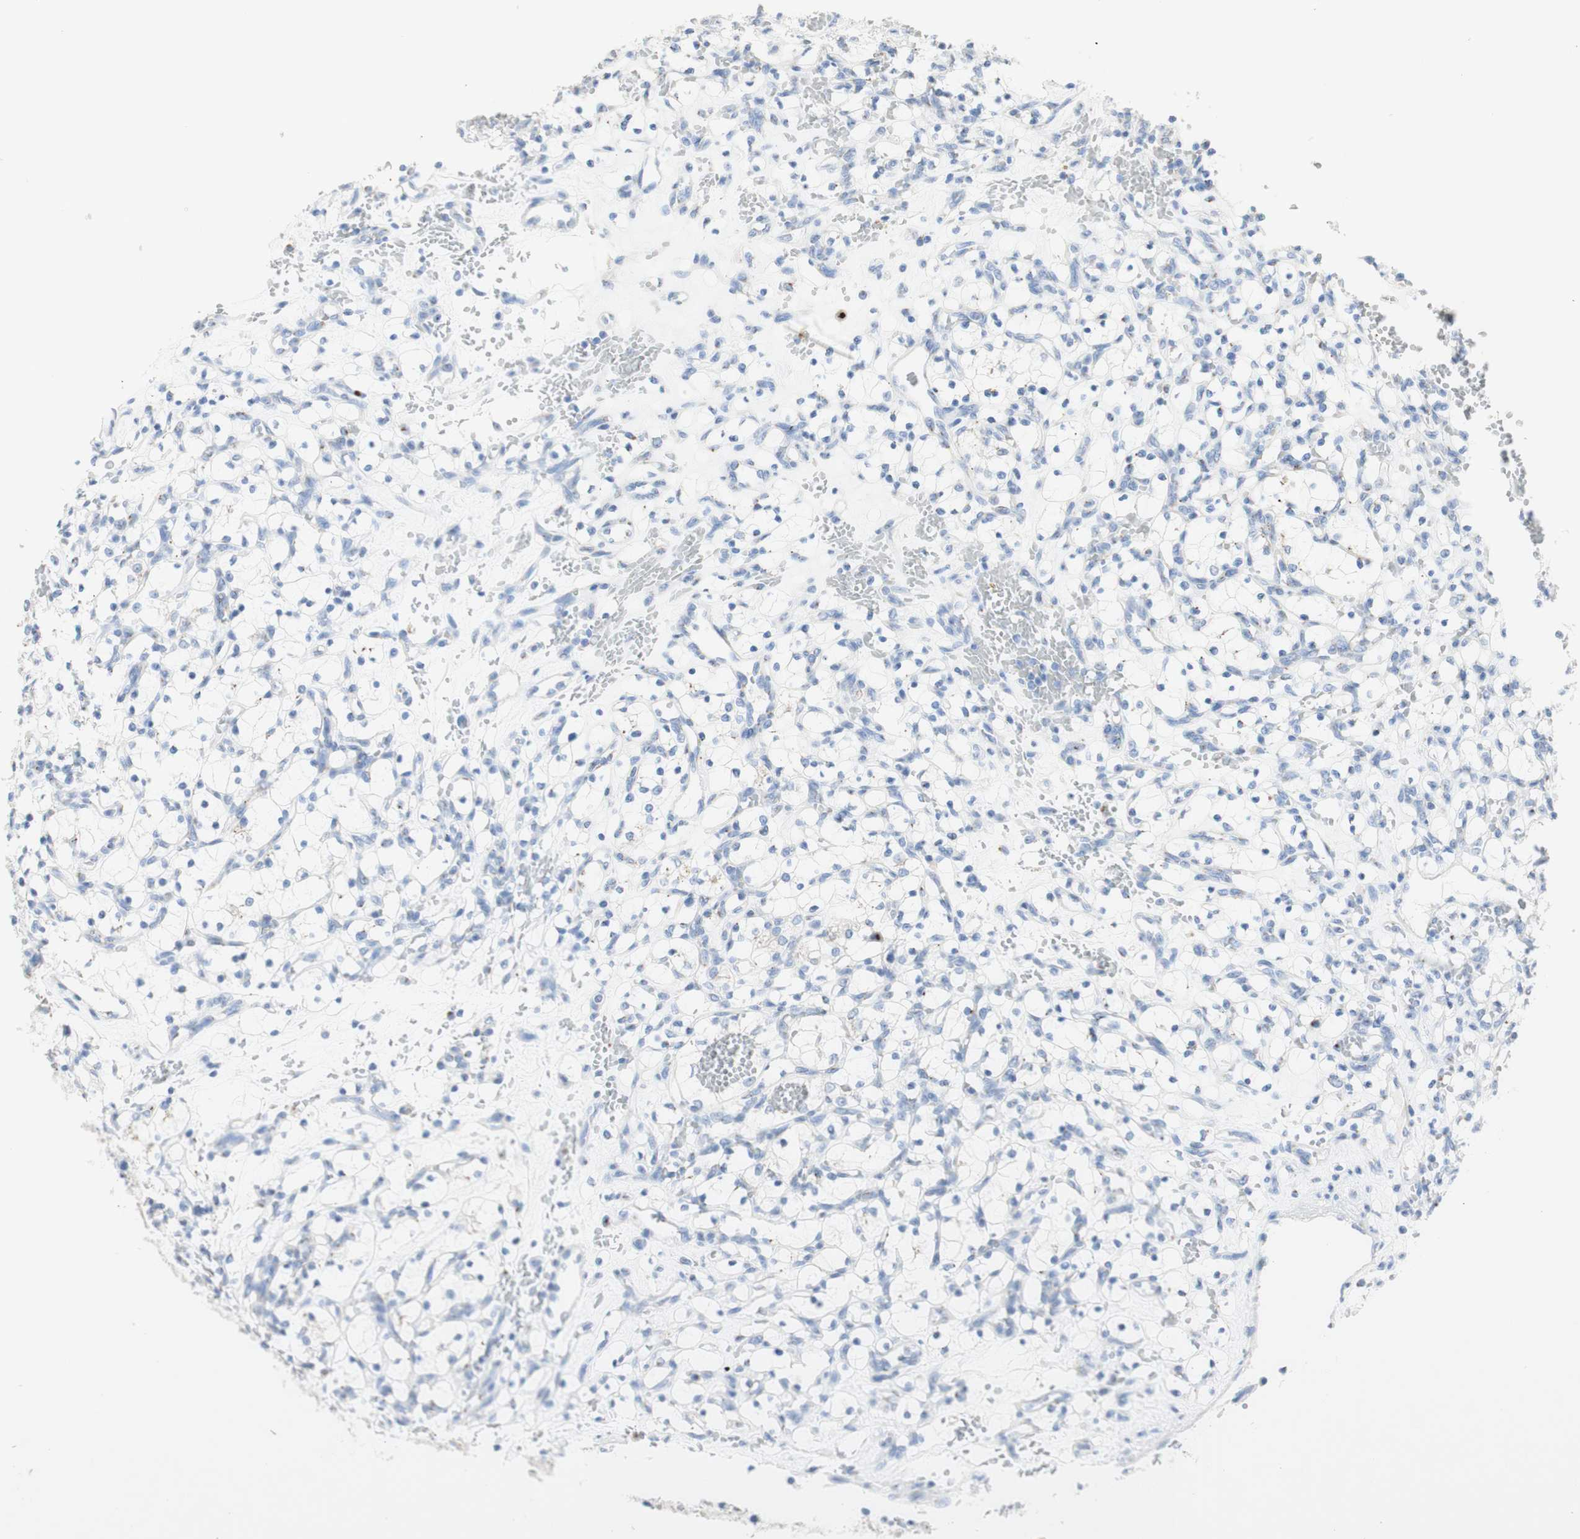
{"staining": {"intensity": "negative", "quantity": "none", "location": "none"}, "tissue": "renal cancer", "cell_type": "Tumor cells", "image_type": "cancer", "snomed": [{"axis": "morphology", "description": "Adenocarcinoma, NOS"}, {"axis": "topography", "description": "Kidney"}], "caption": "Image shows no protein expression in tumor cells of renal cancer tissue. The staining is performed using DAB (3,3'-diaminobenzidine) brown chromogen with nuclei counter-stained in using hematoxylin.", "gene": "MANEA", "patient": {"sex": "female", "age": 69}}